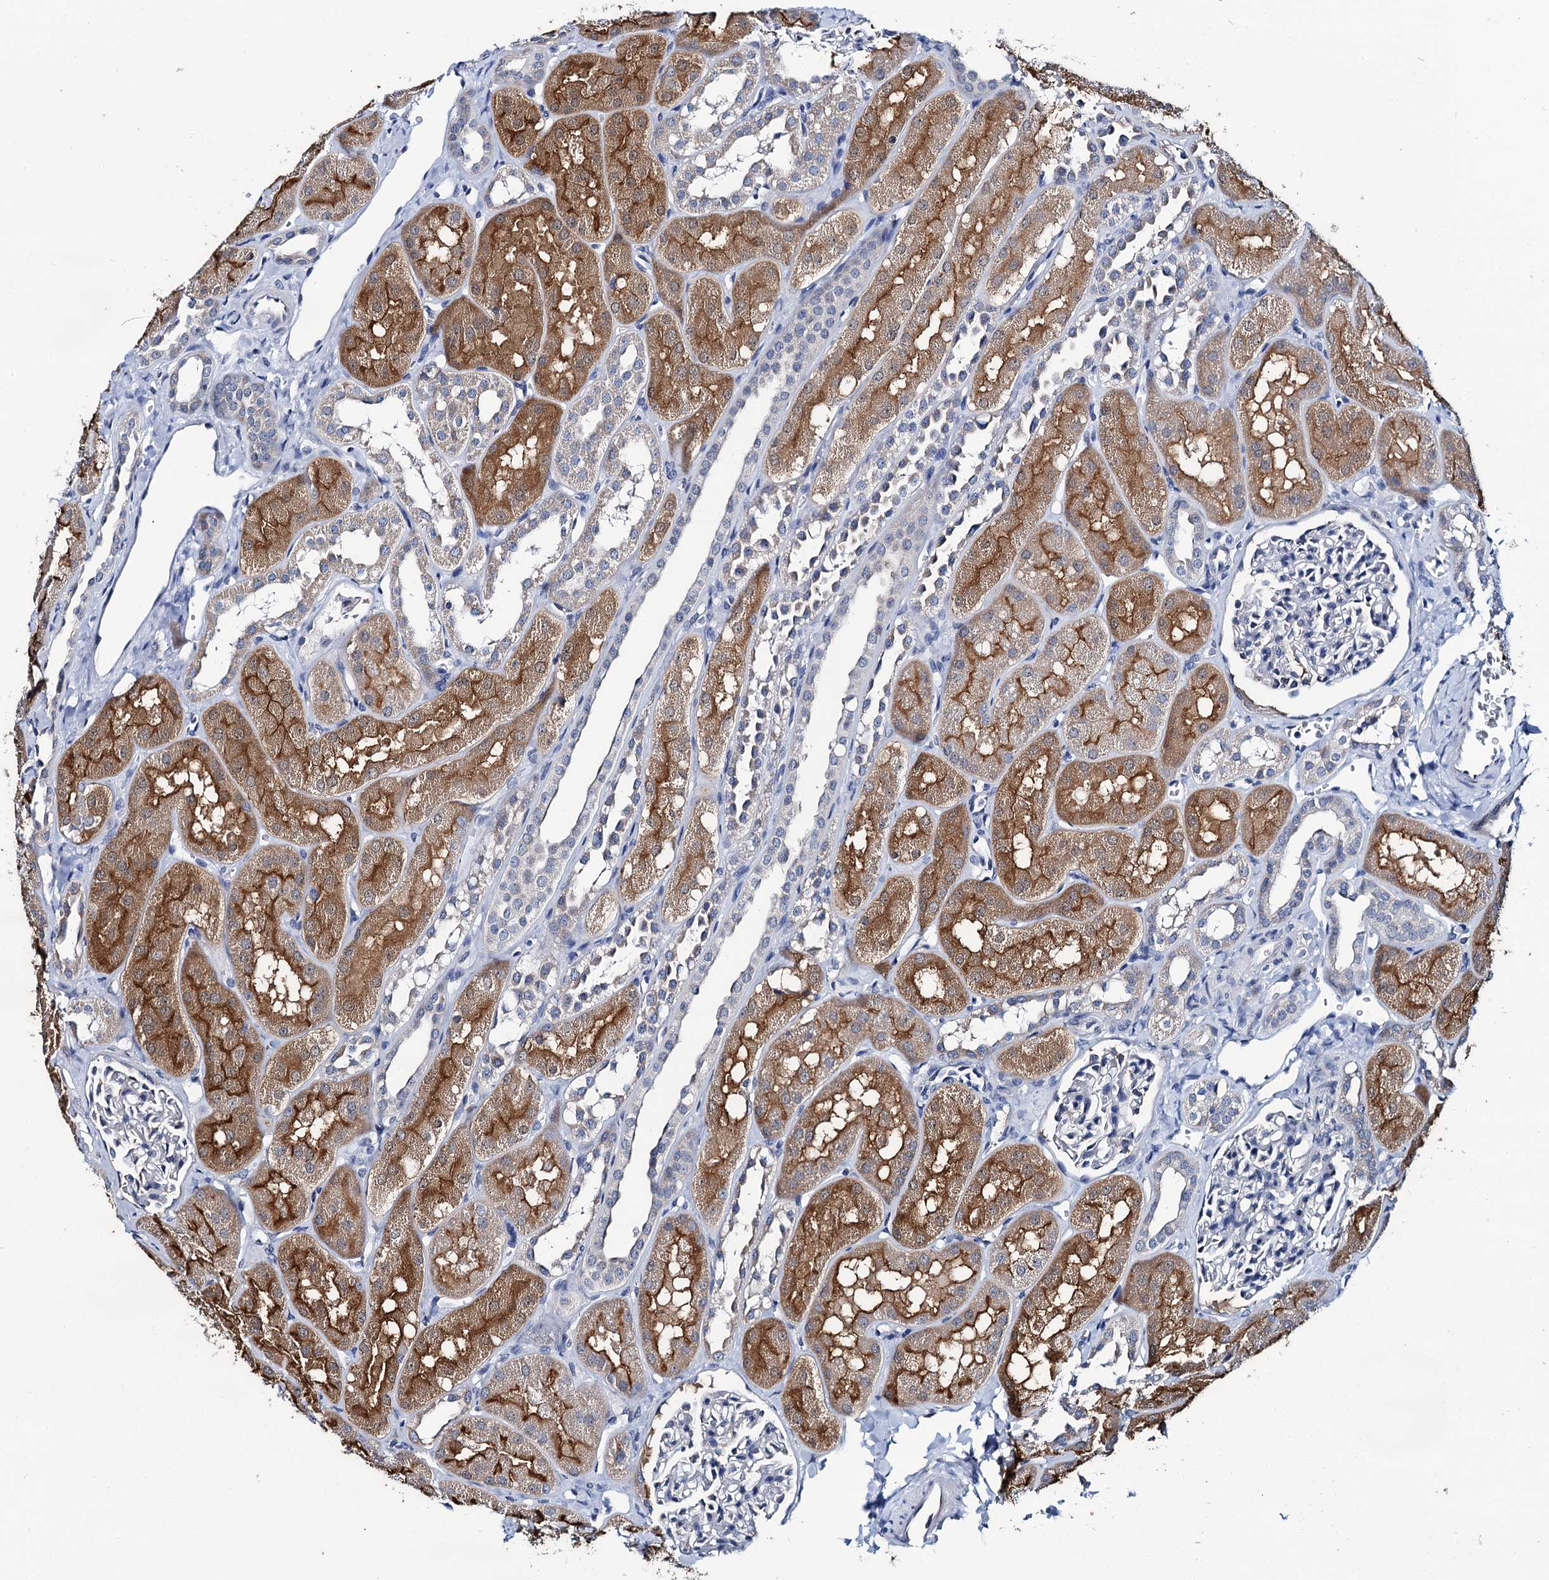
{"staining": {"intensity": "negative", "quantity": "none", "location": "none"}, "tissue": "kidney", "cell_type": "Cells in glomeruli", "image_type": "normal", "snomed": [{"axis": "morphology", "description": "Normal tissue, NOS"}, {"axis": "topography", "description": "Kidney"}, {"axis": "topography", "description": "Urinary bladder"}], "caption": "Cells in glomeruli show no significant protein expression in benign kidney. Nuclei are stained in blue.", "gene": "MIOX", "patient": {"sex": "male", "age": 16}}